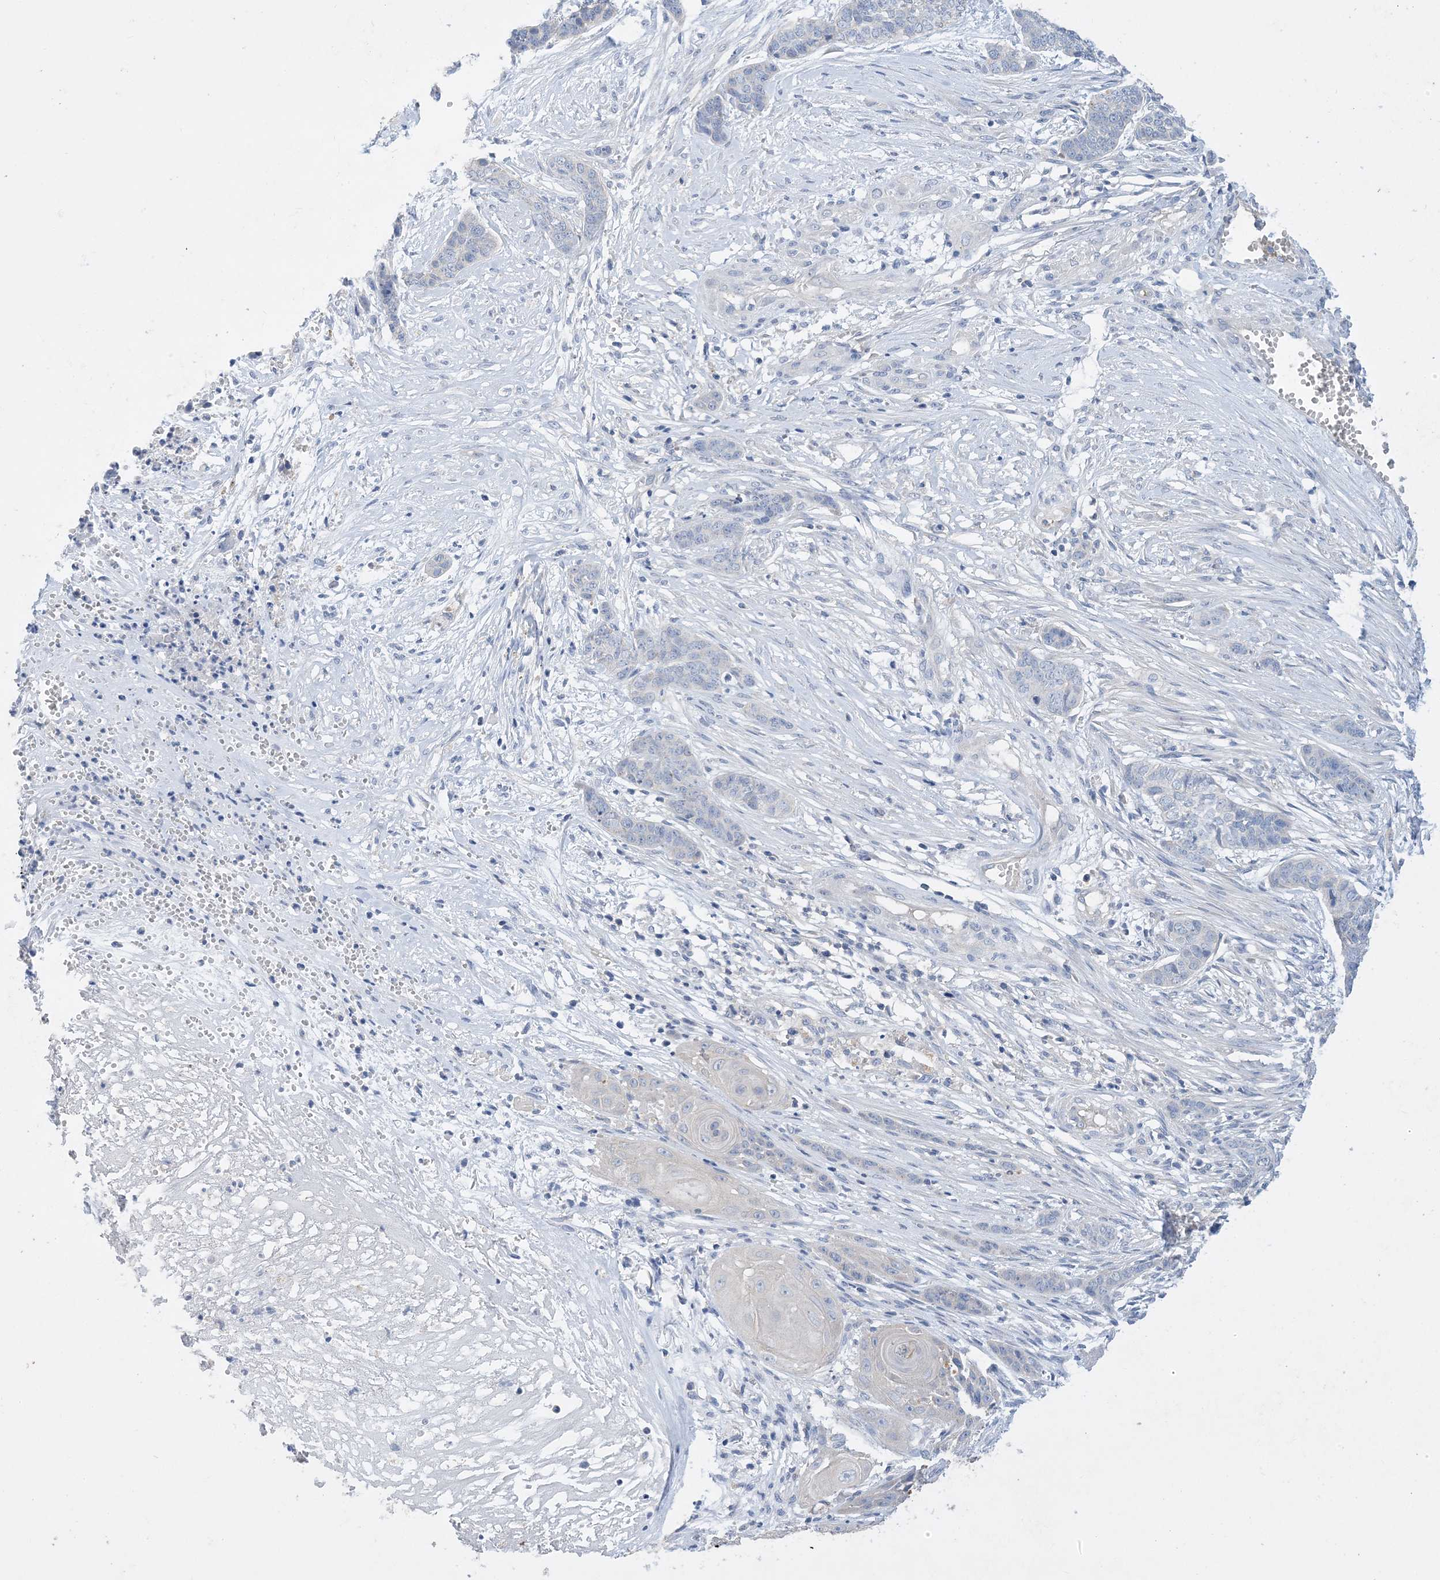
{"staining": {"intensity": "negative", "quantity": "none", "location": "none"}, "tissue": "skin cancer", "cell_type": "Tumor cells", "image_type": "cancer", "snomed": [{"axis": "morphology", "description": "Basal cell carcinoma"}, {"axis": "topography", "description": "Skin"}], "caption": "Basal cell carcinoma (skin) was stained to show a protein in brown. There is no significant positivity in tumor cells.", "gene": "KPRP", "patient": {"sex": "female", "age": 64}}